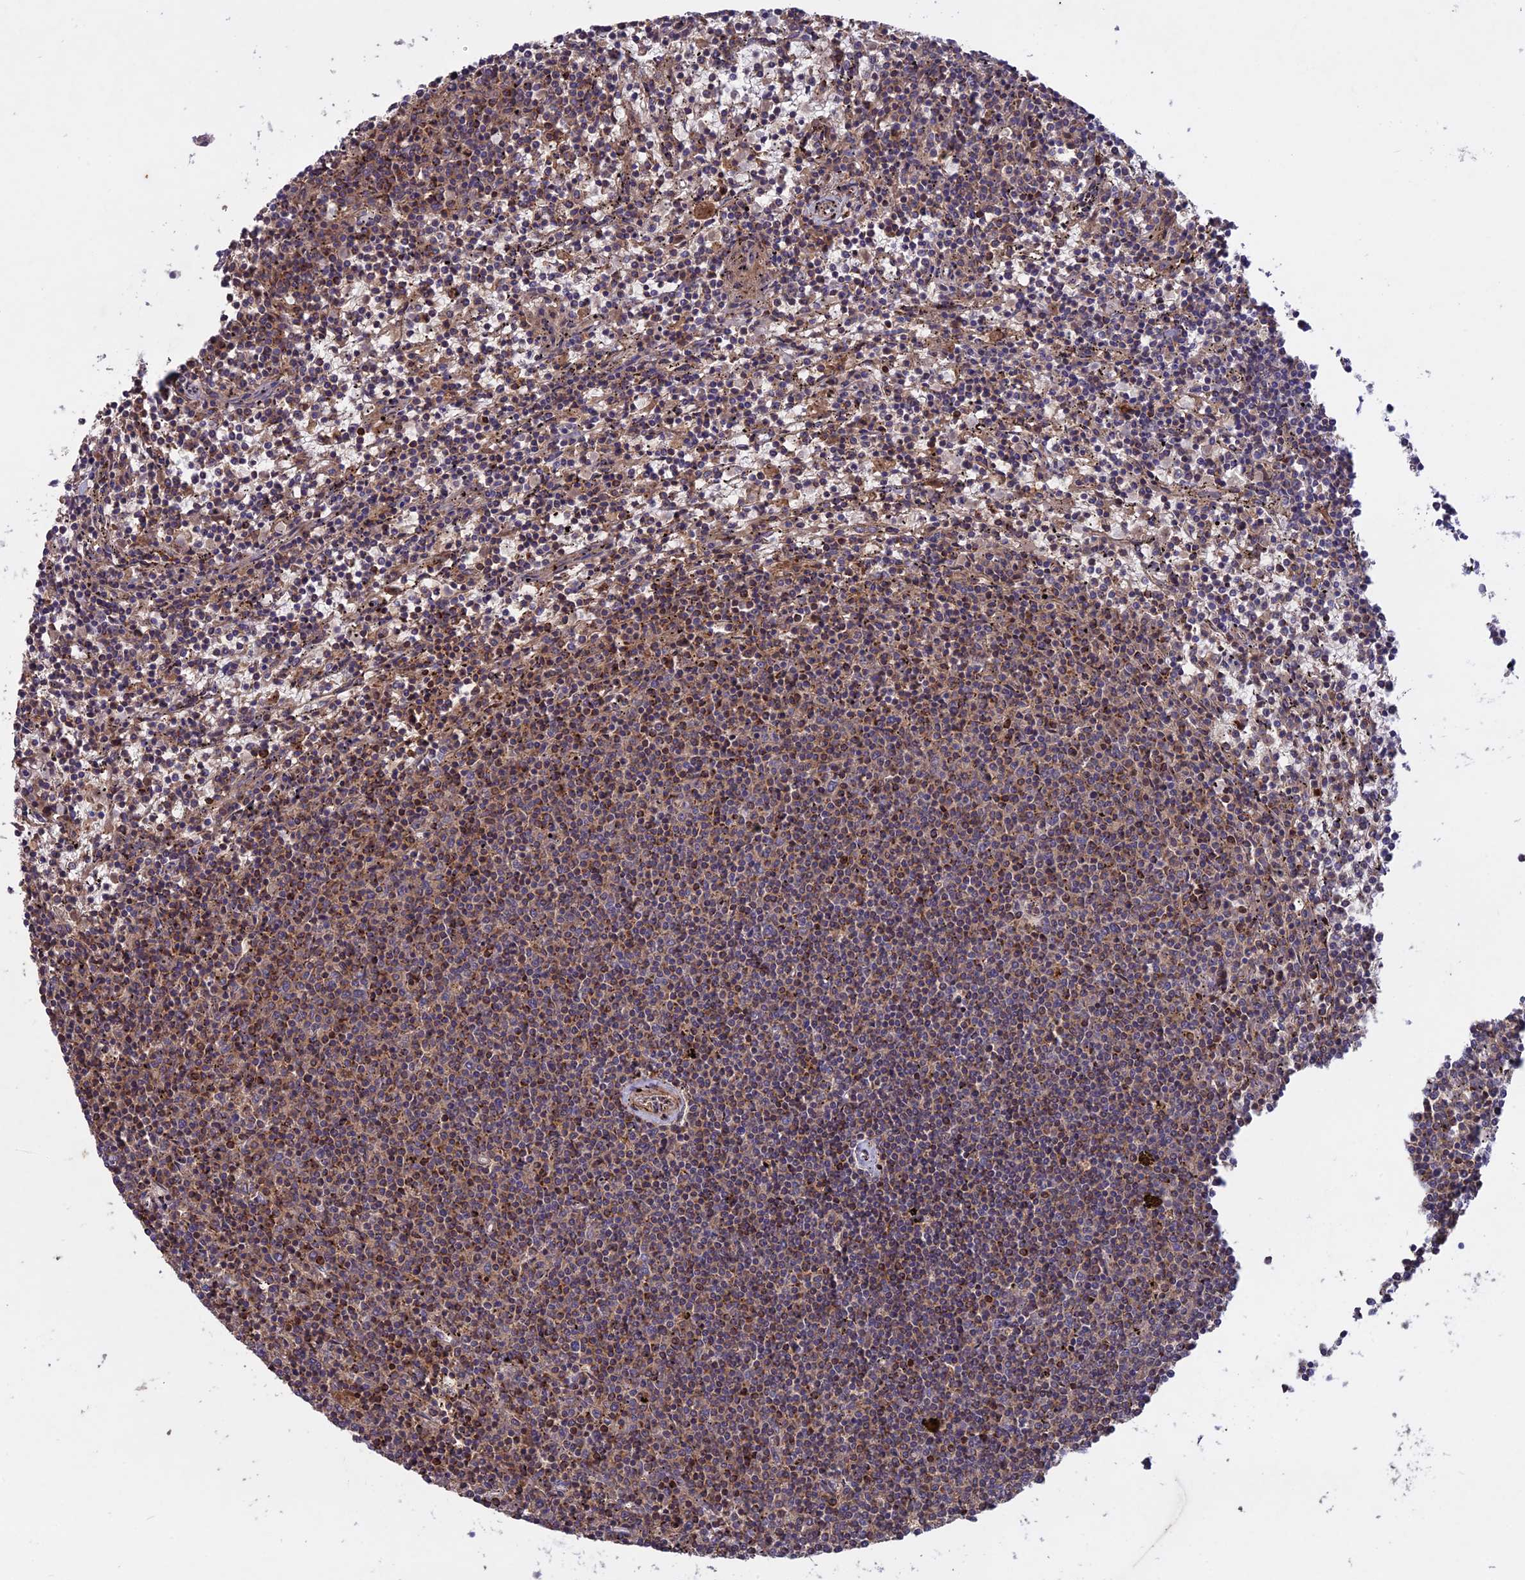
{"staining": {"intensity": "weak", "quantity": "25%-75%", "location": "cytoplasmic/membranous"}, "tissue": "lymphoma", "cell_type": "Tumor cells", "image_type": "cancer", "snomed": [{"axis": "morphology", "description": "Malignant lymphoma, non-Hodgkin's type, Low grade"}, {"axis": "topography", "description": "Spleen"}], "caption": "Lymphoma tissue exhibits weak cytoplasmic/membranous positivity in approximately 25%-75% of tumor cells", "gene": "ADO", "patient": {"sex": "female", "age": 50}}